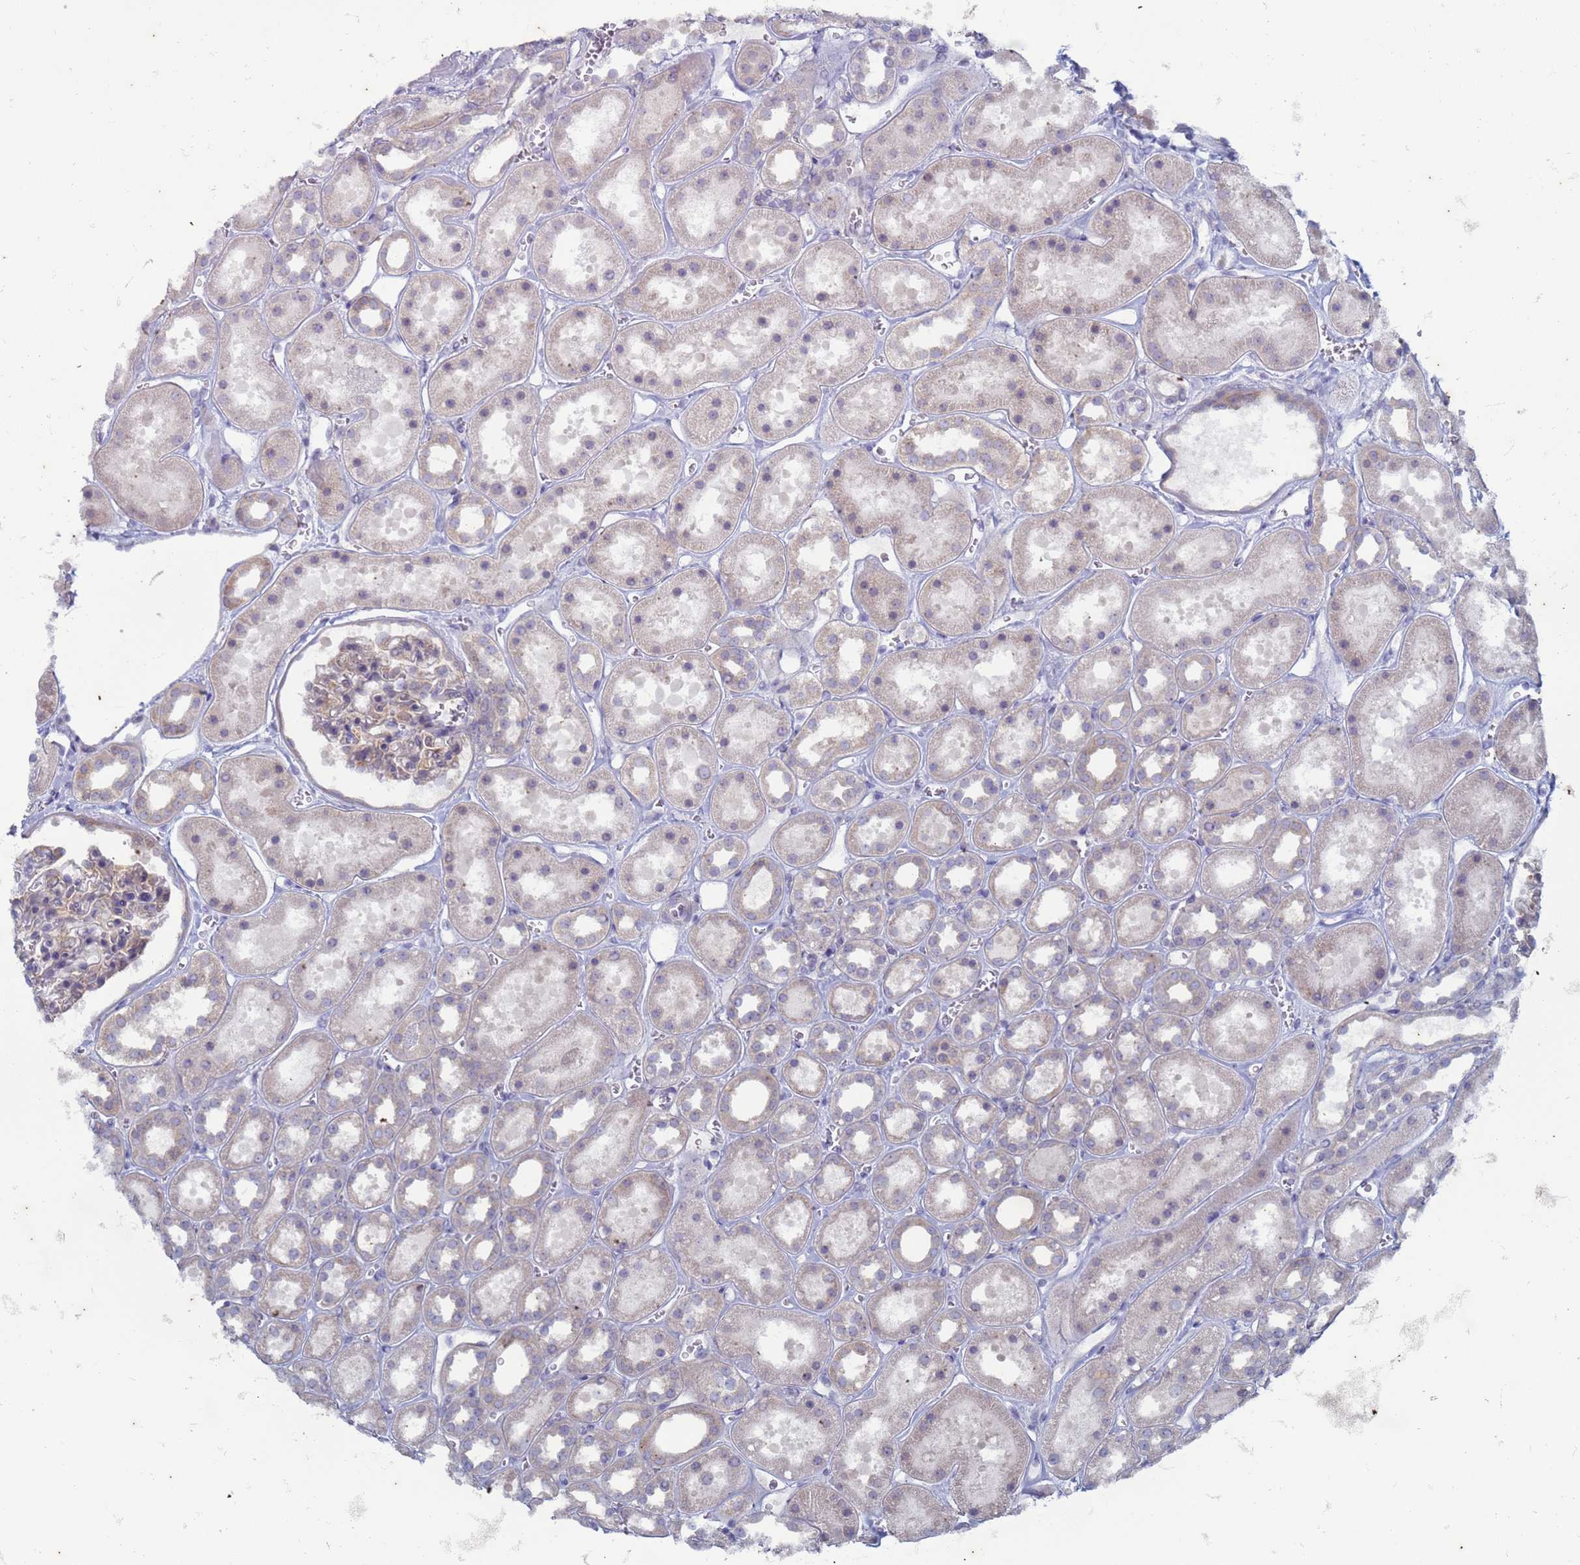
{"staining": {"intensity": "weak", "quantity": "25%-75%", "location": "cytoplasmic/membranous"}, "tissue": "kidney", "cell_type": "Cells in glomeruli", "image_type": "normal", "snomed": [{"axis": "morphology", "description": "Normal tissue, NOS"}, {"axis": "topography", "description": "Kidney"}], "caption": "An IHC histopathology image of normal tissue is shown. Protein staining in brown shows weak cytoplasmic/membranous positivity in kidney within cells in glomeruli.", "gene": "SUCO", "patient": {"sex": "female", "age": 41}}